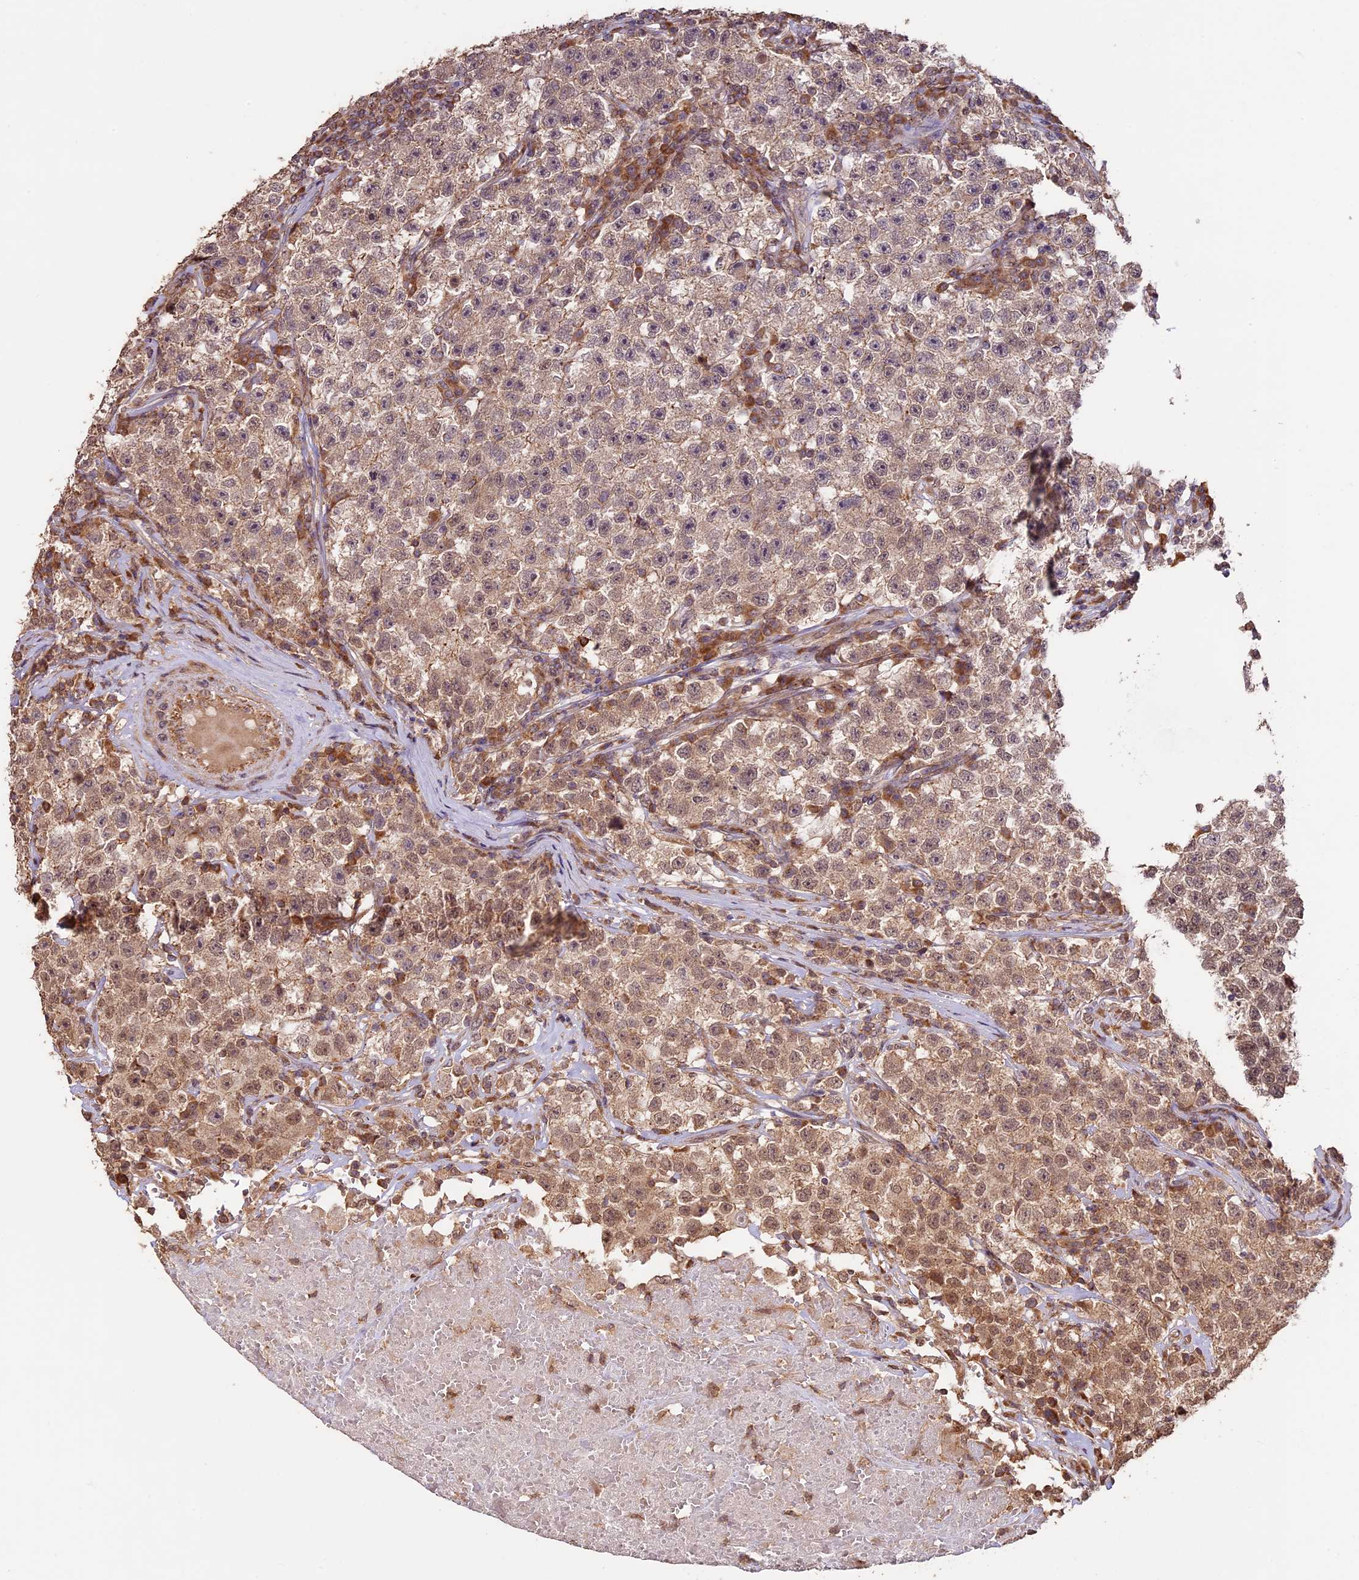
{"staining": {"intensity": "moderate", "quantity": ">75%", "location": "cytoplasmic/membranous"}, "tissue": "testis cancer", "cell_type": "Tumor cells", "image_type": "cancer", "snomed": [{"axis": "morphology", "description": "Seminoma, NOS"}, {"axis": "topography", "description": "Testis"}], "caption": "A photomicrograph showing moderate cytoplasmic/membranous staining in approximately >75% of tumor cells in seminoma (testis), as visualized by brown immunohistochemical staining.", "gene": "BCAS4", "patient": {"sex": "male", "age": 22}}